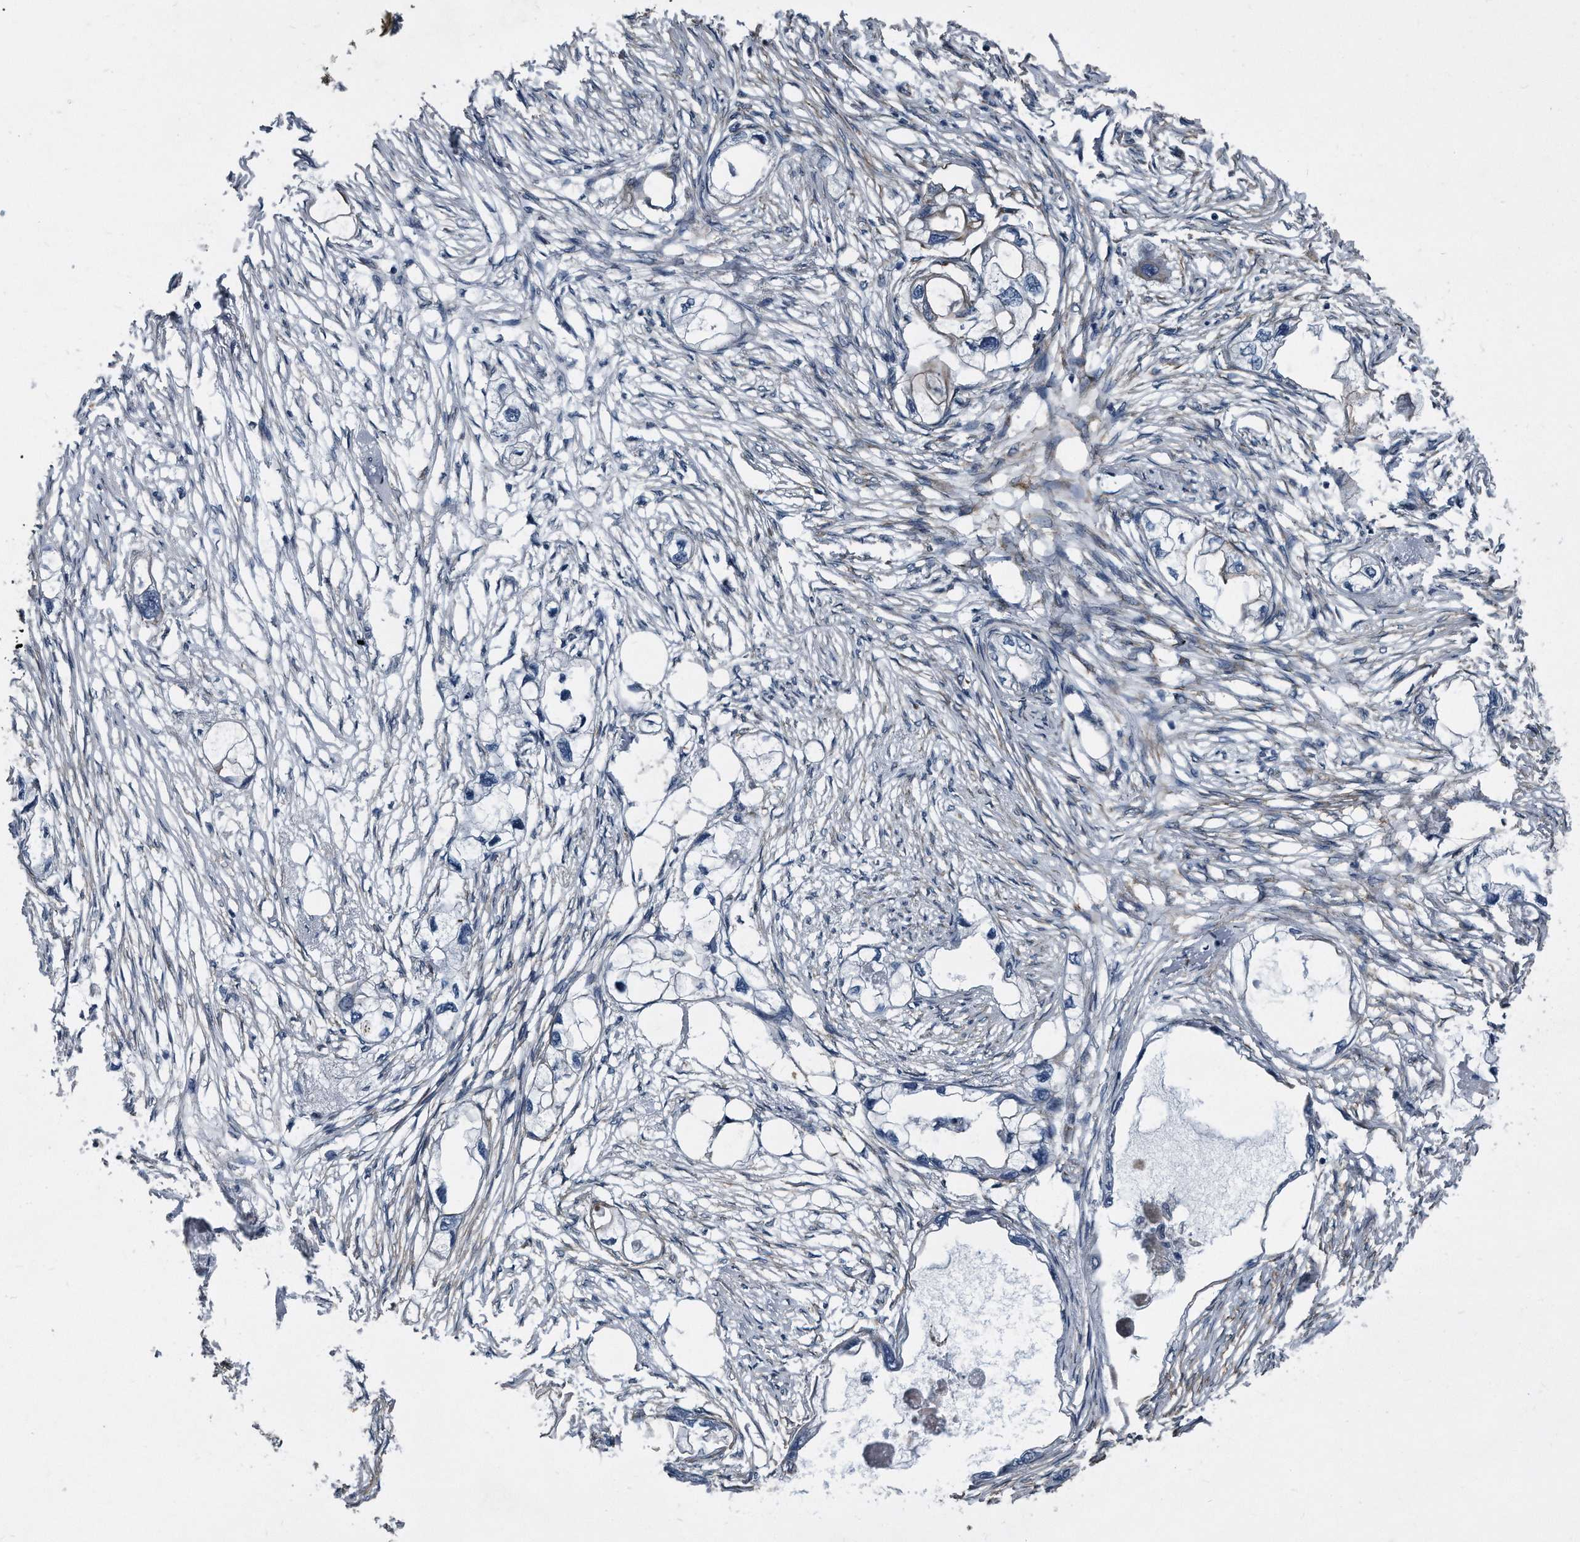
{"staining": {"intensity": "negative", "quantity": "none", "location": "none"}, "tissue": "endometrial cancer", "cell_type": "Tumor cells", "image_type": "cancer", "snomed": [{"axis": "morphology", "description": "Adenocarcinoma, NOS"}, {"axis": "morphology", "description": "Adenocarcinoma, metastatic, NOS"}, {"axis": "topography", "description": "Adipose tissue"}, {"axis": "topography", "description": "Endometrium"}], "caption": "Immunohistochemical staining of human endometrial metastatic adenocarcinoma displays no significant staining in tumor cells. (Stains: DAB (3,3'-diaminobenzidine) immunohistochemistry with hematoxylin counter stain, Microscopy: brightfield microscopy at high magnification).", "gene": "PLEC", "patient": {"sex": "female", "age": 67}}